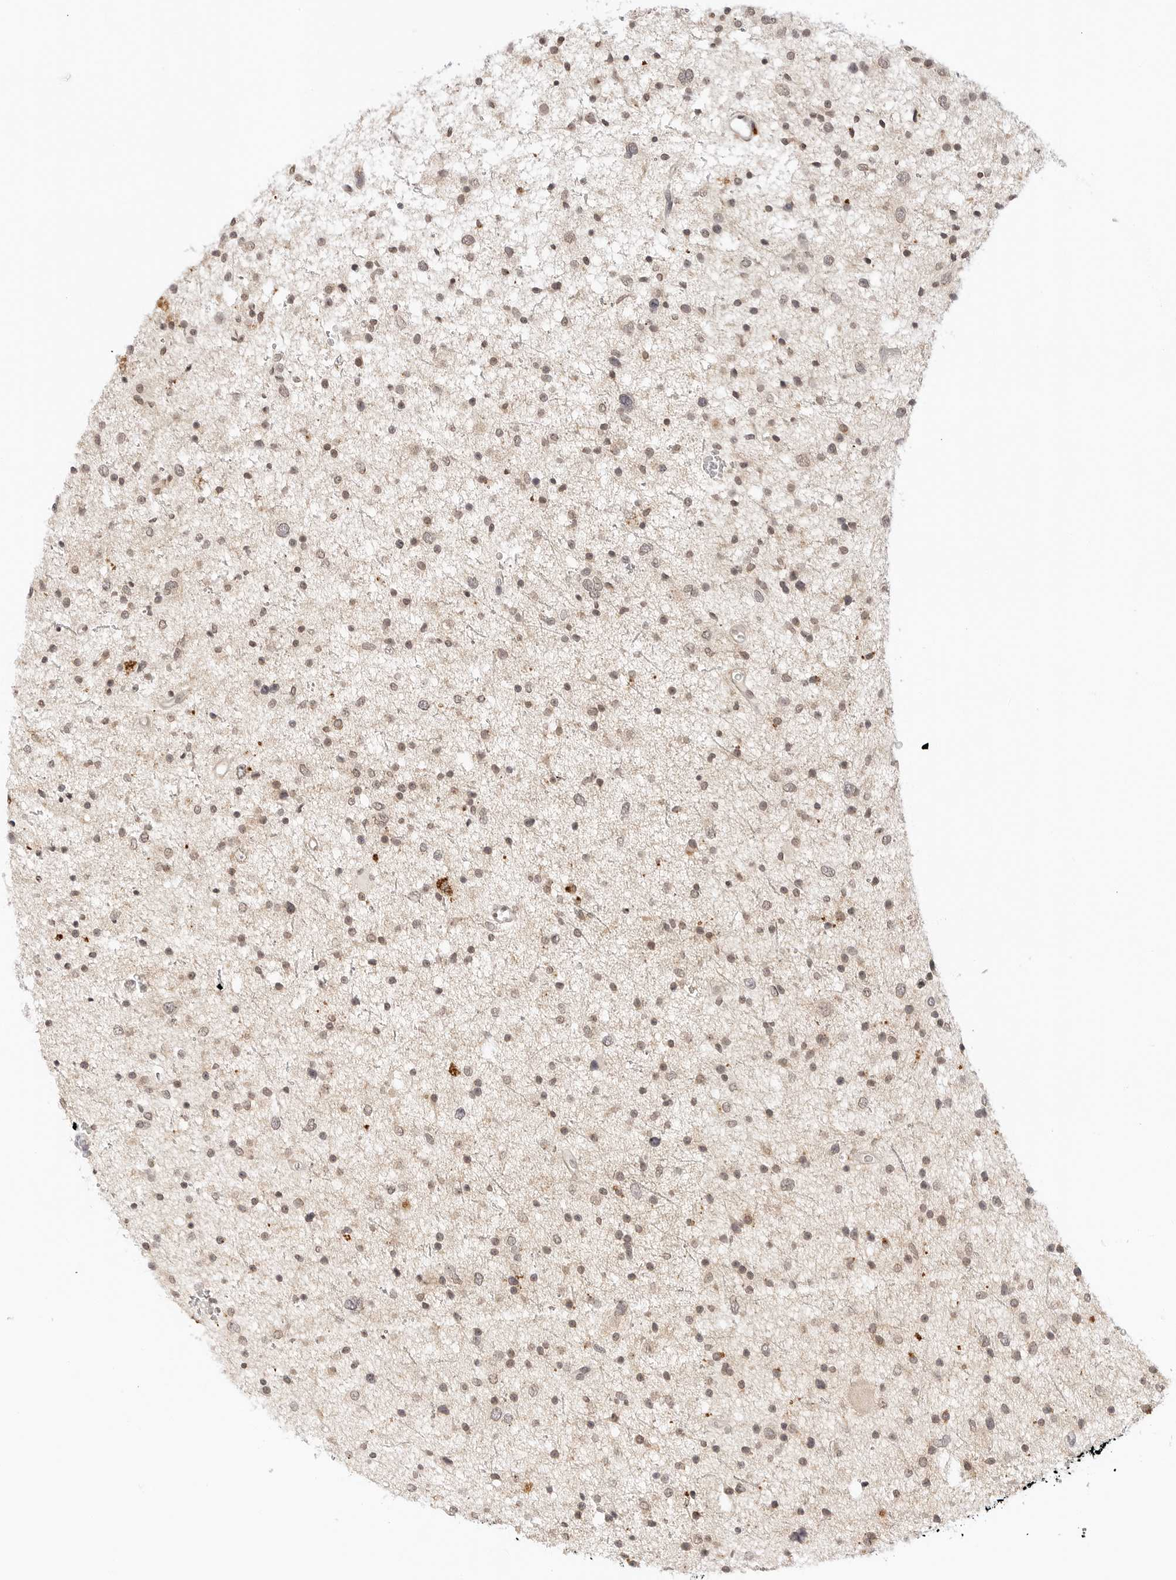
{"staining": {"intensity": "weak", "quantity": "25%-75%", "location": "nuclear"}, "tissue": "glioma", "cell_type": "Tumor cells", "image_type": "cancer", "snomed": [{"axis": "morphology", "description": "Glioma, malignant, Low grade"}, {"axis": "topography", "description": "Brain"}], "caption": "Tumor cells show low levels of weak nuclear positivity in approximately 25%-75% of cells in glioma.", "gene": "EPHA1", "patient": {"sex": "female", "age": 37}}